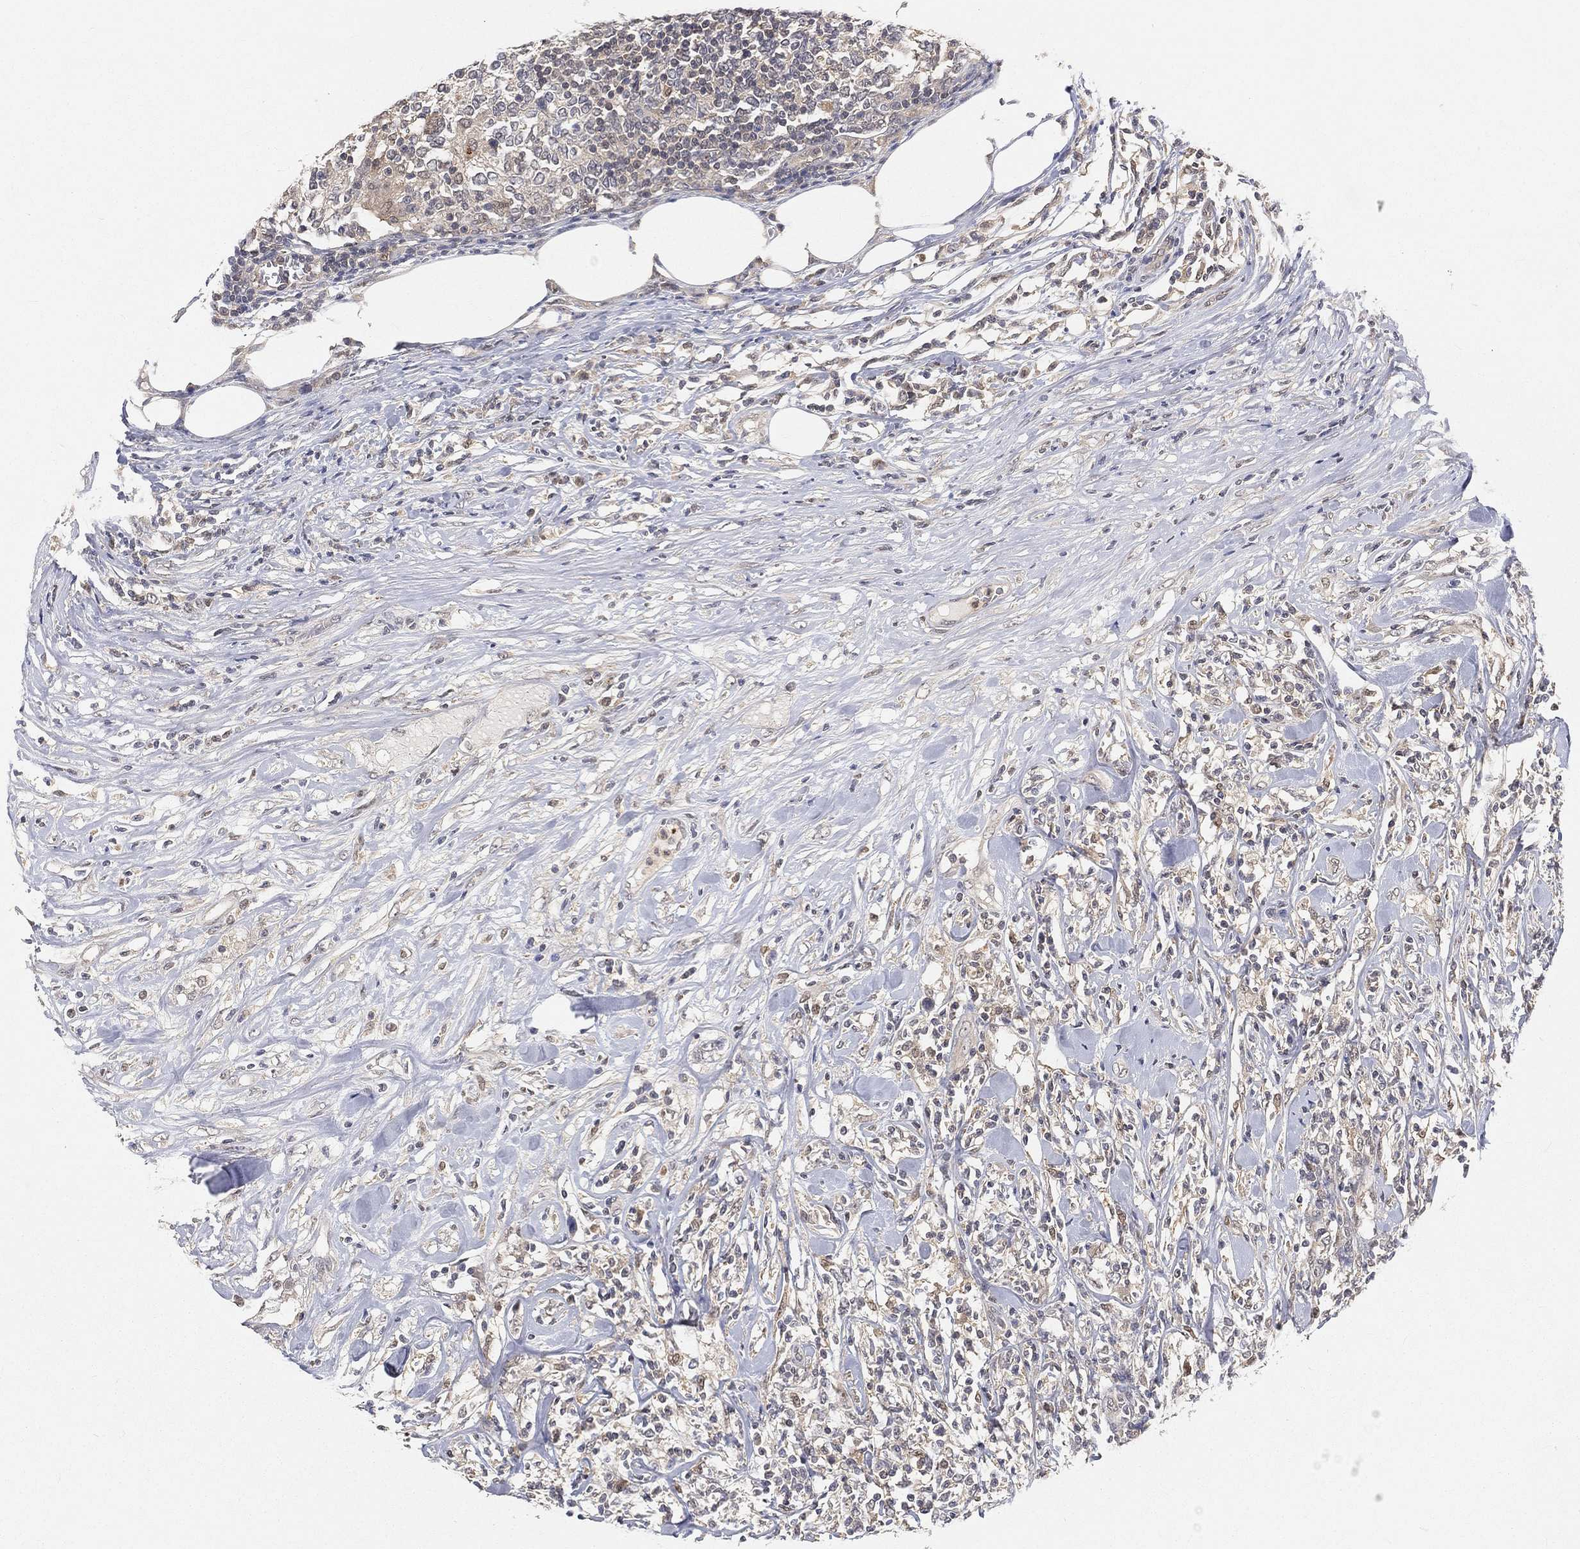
{"staining": {"intensity": "negative", "quantity": "none", "location": "none"}, "tissue": "lymphoma", "cell_type": "Tumor cells", "image_type": "cancer", "snomed": [{"axis": "morphology", "description": "Malignant lymphoma, non-Hodgkin's type, High grade"}, {"axis": "topography", "description": "Lymph node"}], "caption": "Immunohistochemistry (IHC) of lymphoma exhibits no positivity in tumor cells.", "gene": "MAPK1", "patient": {"sex": "female", "age": 84}}